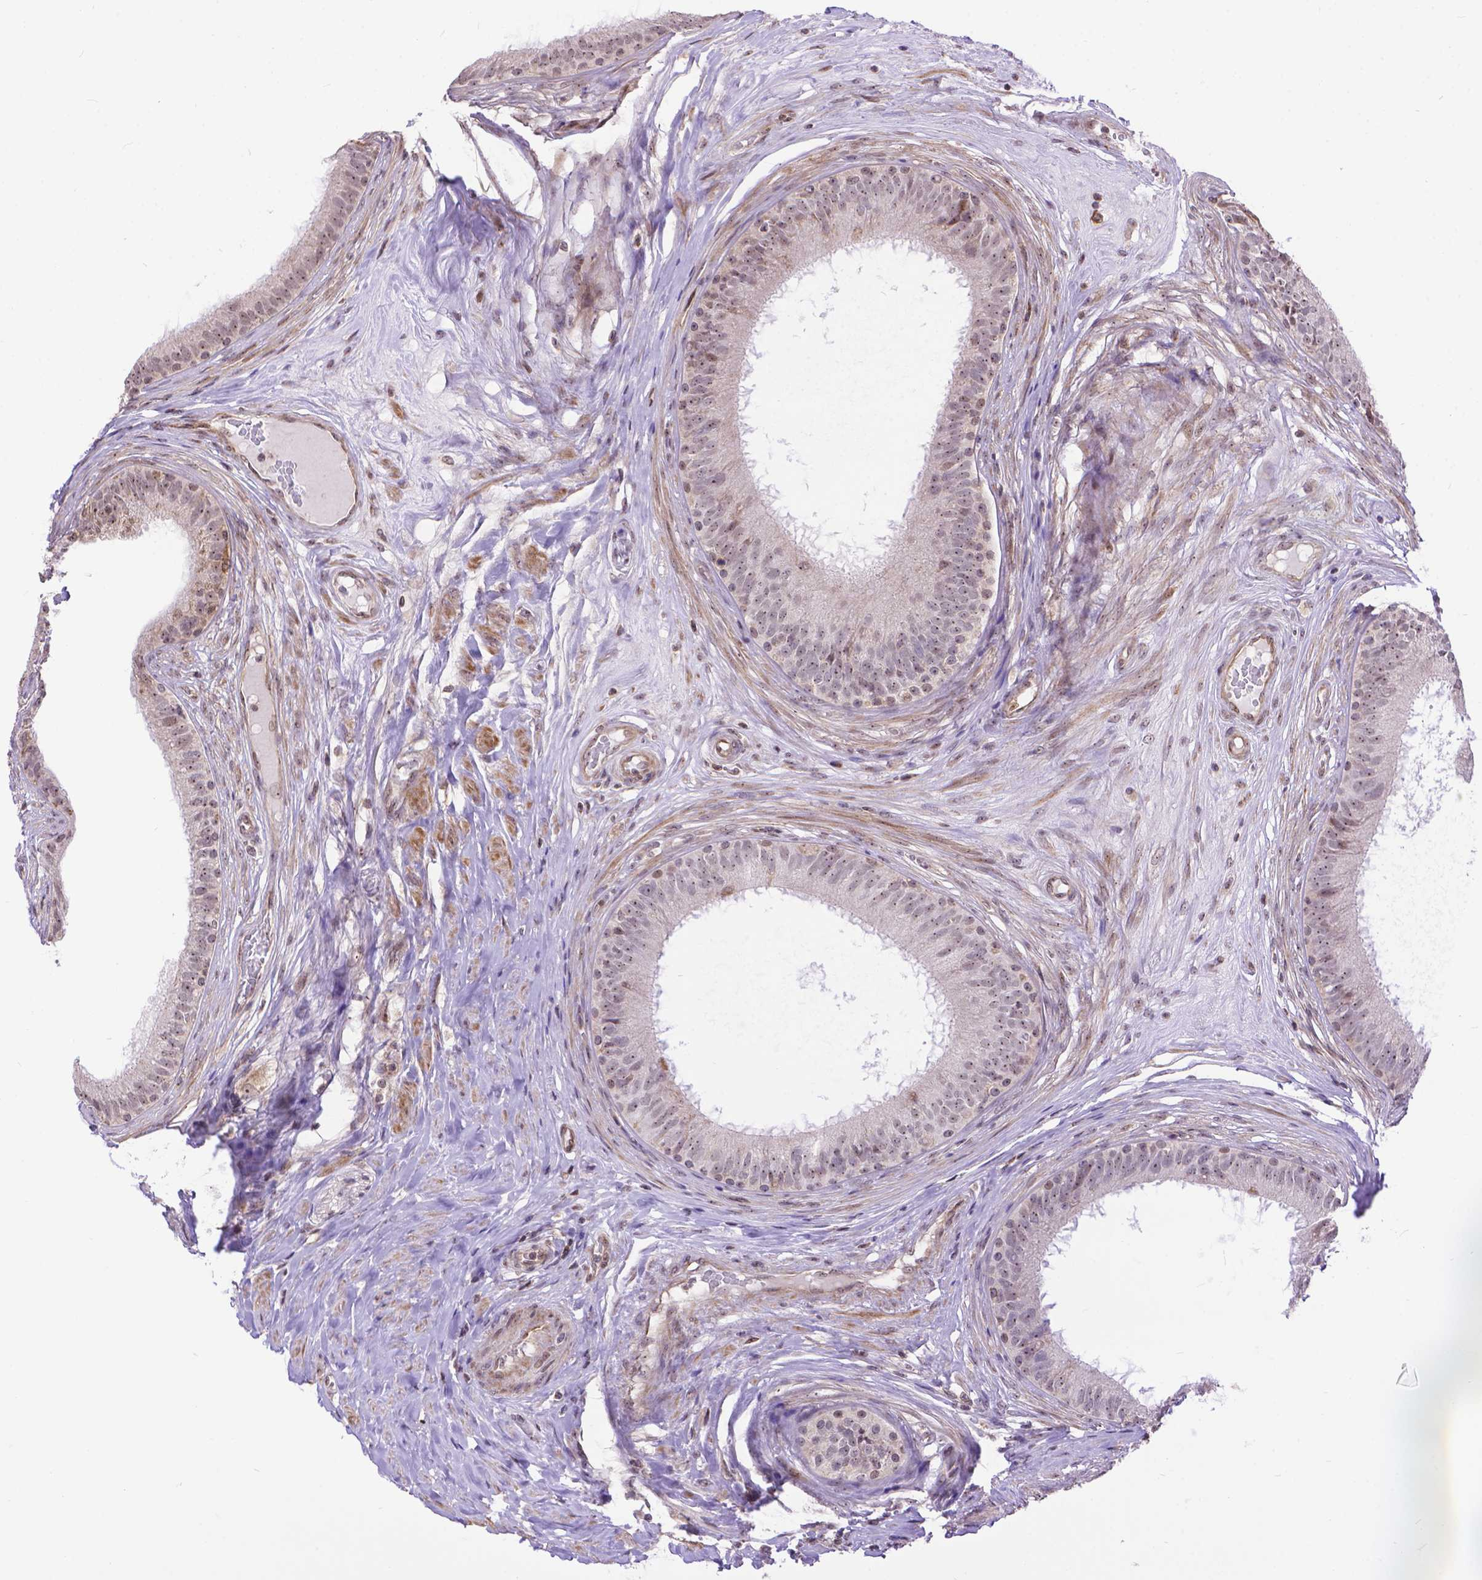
{"staining": {"intensity": "moderate", "quantity": "25%-75%", "location": "nuclear"}, "tissue": "epididymis", "cell_type": "Glandular cells", "image_type": "normal", "snomed": [{"axis": "morphology", "description": "Normal tissue, NOS"}, {"axis": "topography", "description": "Epididymis"}], "caption": "Immunohistochemical staining of benign human epididymis demonstrates medium levels of moderate nuclear expression in about 25%-75% of glandular cells.", "gene": "TMEM135", "patient": {"sex": "male", "age": 59}}